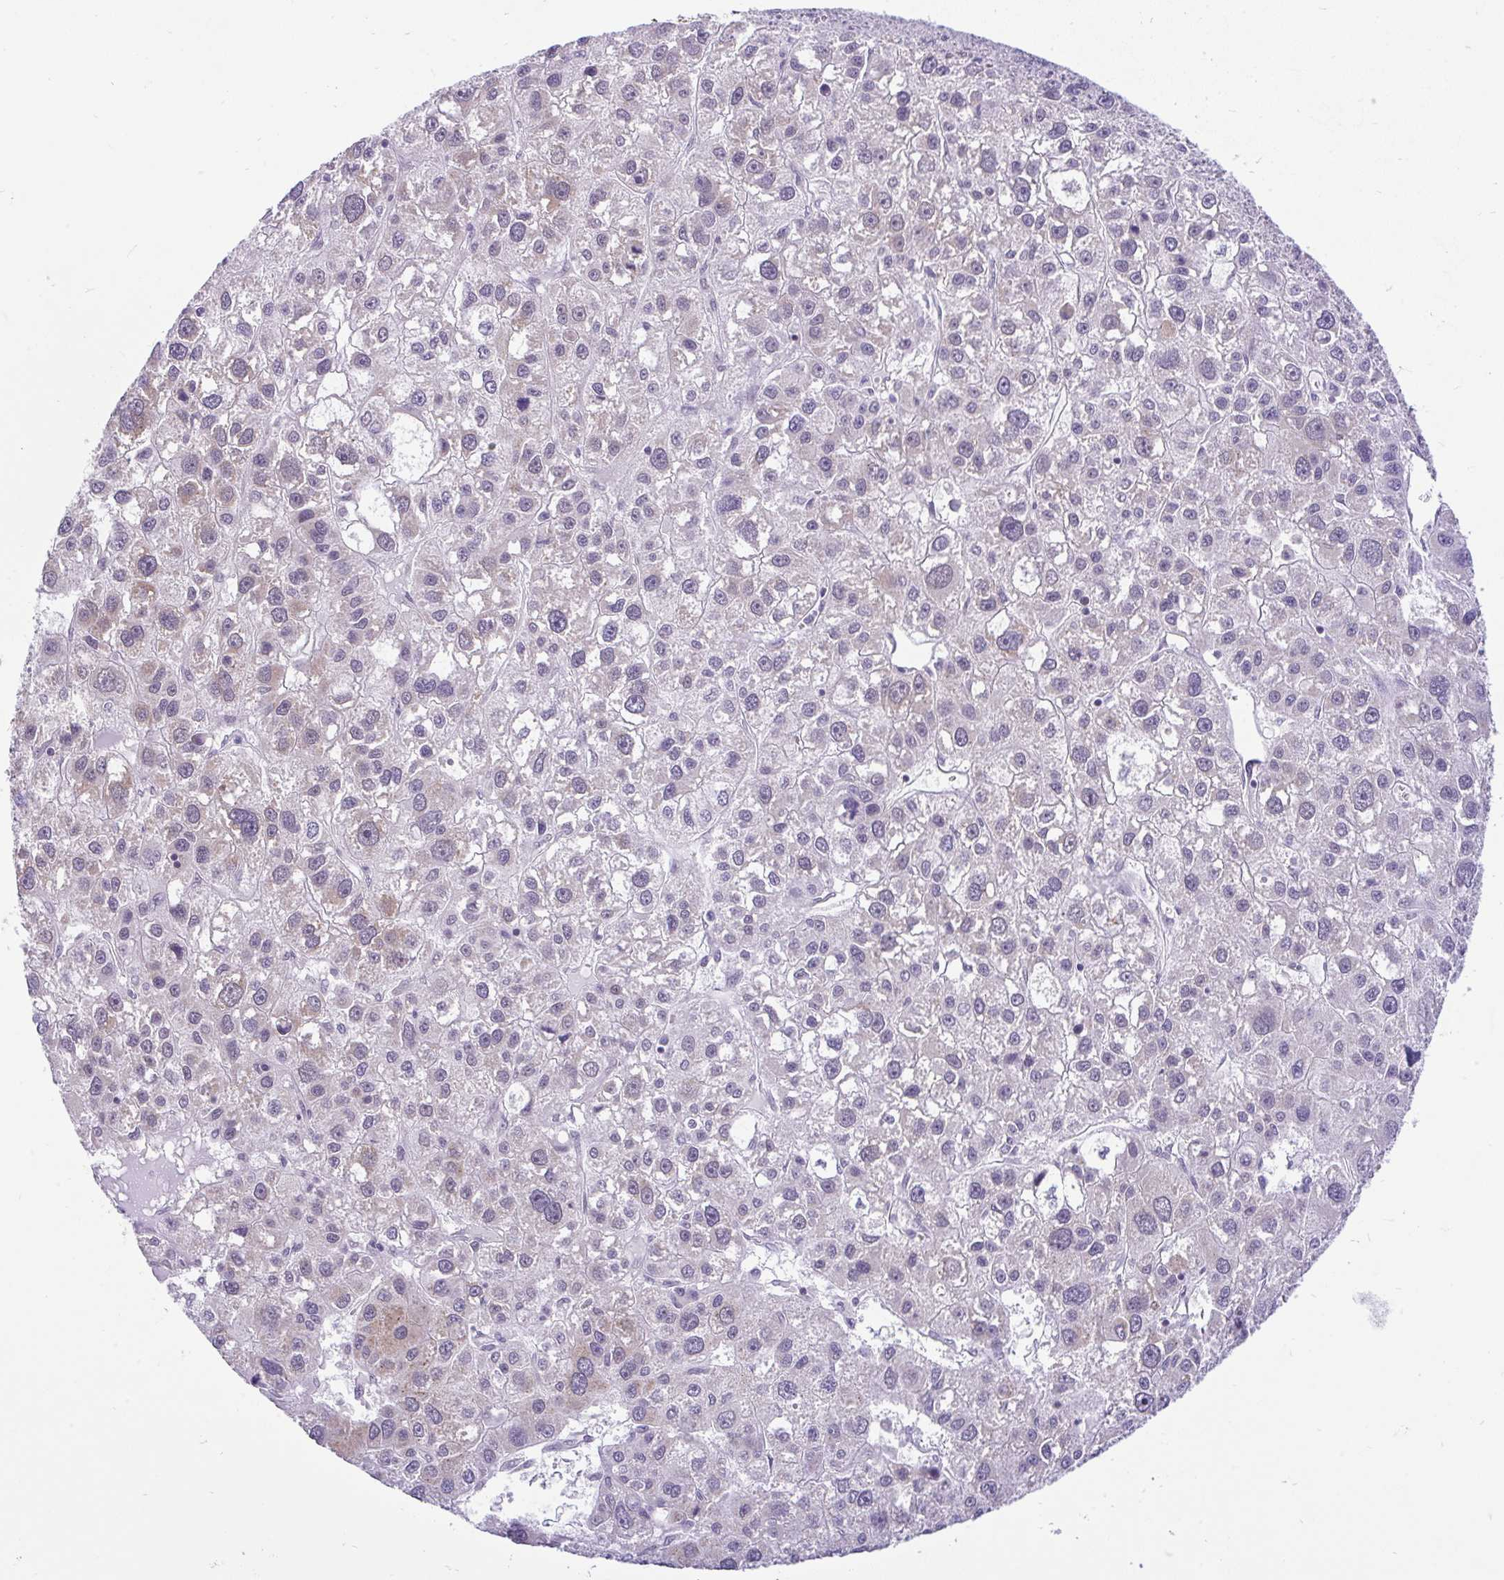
{"staining": {"intensity": "weak", "quantity": "<25%", "location": "cytoplasmic/membranous"}, "tissue": "liver cancer", "cell_type": "Tumor cells", "image_type": "cancer", "snomed": [{"axis": "morphology", "description": "Carcinoma, Hepatocellular, NOS"}, {"axis": "topography", "description": "Liver"}], "caption": "Tumor cells are negative for protein expression in human liver hepatocellular carcinoma.", "gene": "PYCR2", "patient": {"sex": "male", "age": 73}}